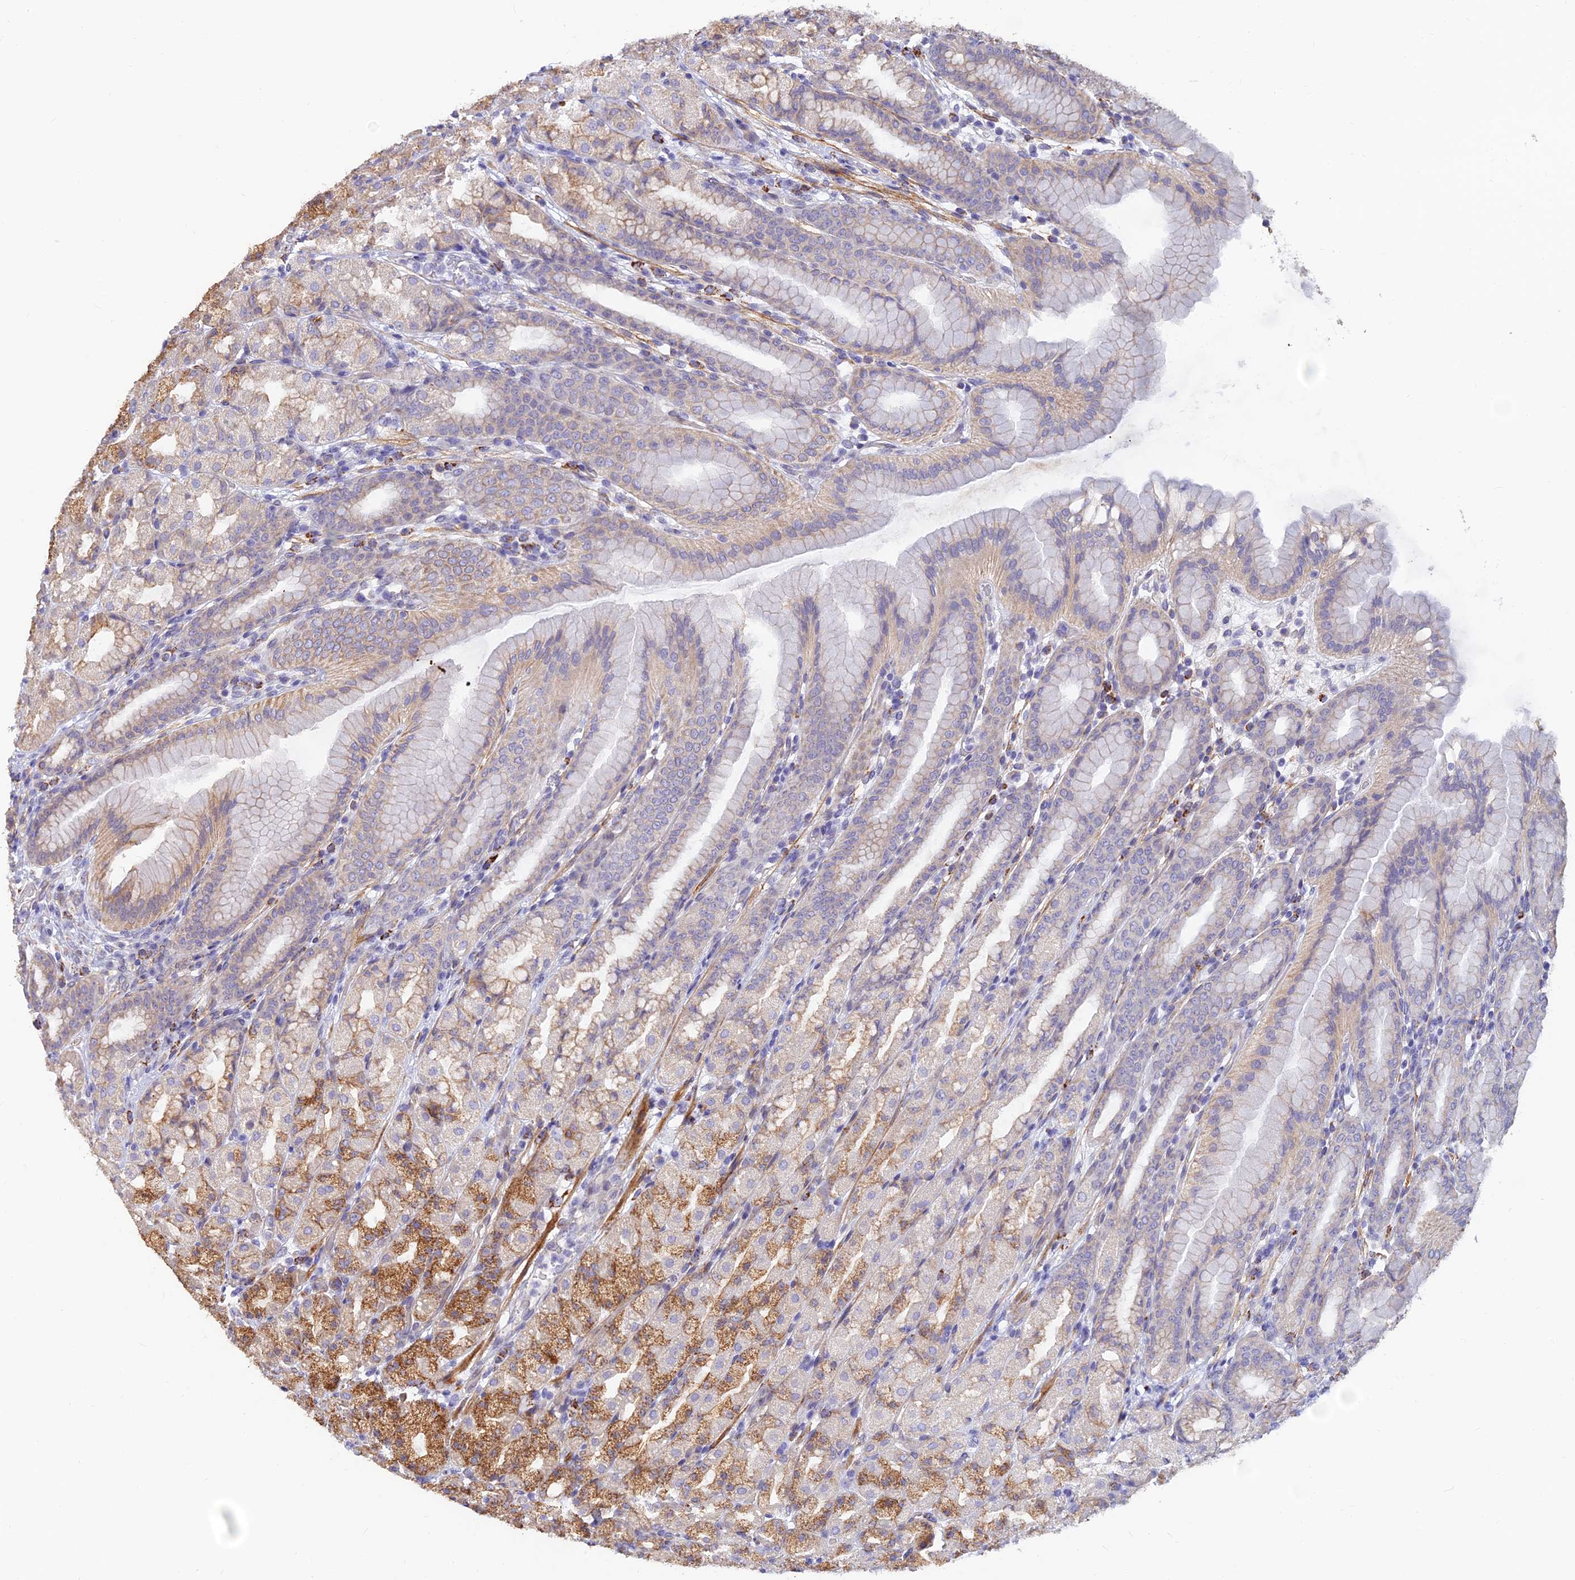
{"staining": {"intensity": "moderate", "quantity": "25%-75%", "location": "cytoplasmic/membranous"}, "tissue": "stomach", "cell_type": "Glandular cells", "image_type": "normal", "snomed": [{"axis": "morphology", "description": "Normal tissue, NOS"}, {"axis": "topography", "description": "Stomach, upper"}], "caption": "Protein staining exhibits moderate cytoplasmic/membranous expression in about 25%-75% of glandular cells in normal stomach. The protein of interest is shown in brown color, while the nuclei are stained blue.", "gene": "ALDH1L2", "patient": {"sex": "male", "age": 68}}